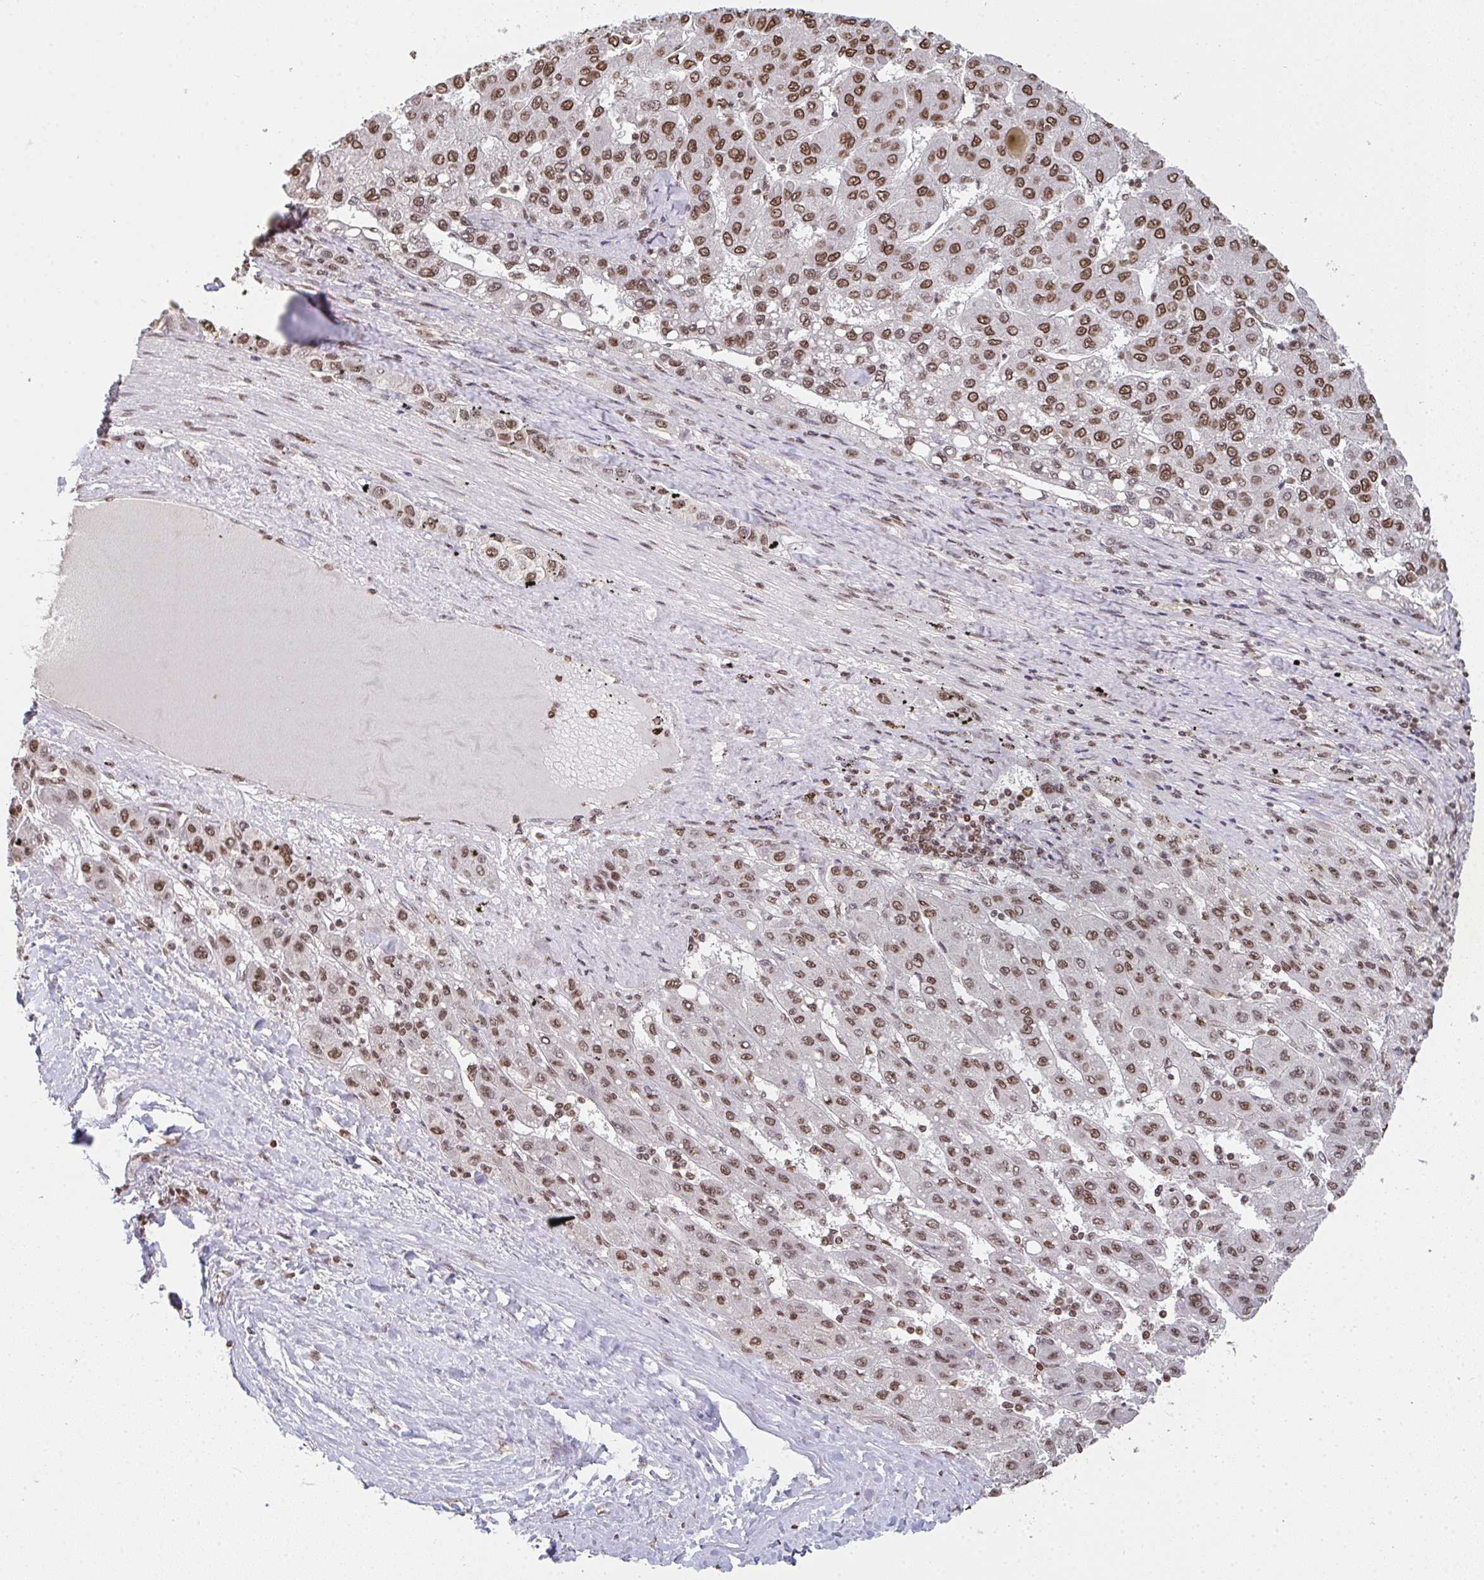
{"staining": {"intensity": "moderate", "quantity": ">75%", "location": "nuclear"}, "tissue": "liver cancer", "cell_type": "Tumor cells", "image_type": "cancer", "snomed": [{"axis": "morphology", "description": "Carcinoma, Hepatocellular, NOS"}, {"axis": "topography", "description": "Liver"}], "caption": "Immunohistochemistry (IHC) (DAB (3,3'-diaminobenzidine)) staining of human liver cancer displays moderate nuclear protein staining in about >75% of tumor cells.", "gene": "DKC1", "patient": {"sex": "female", "age": 82}}